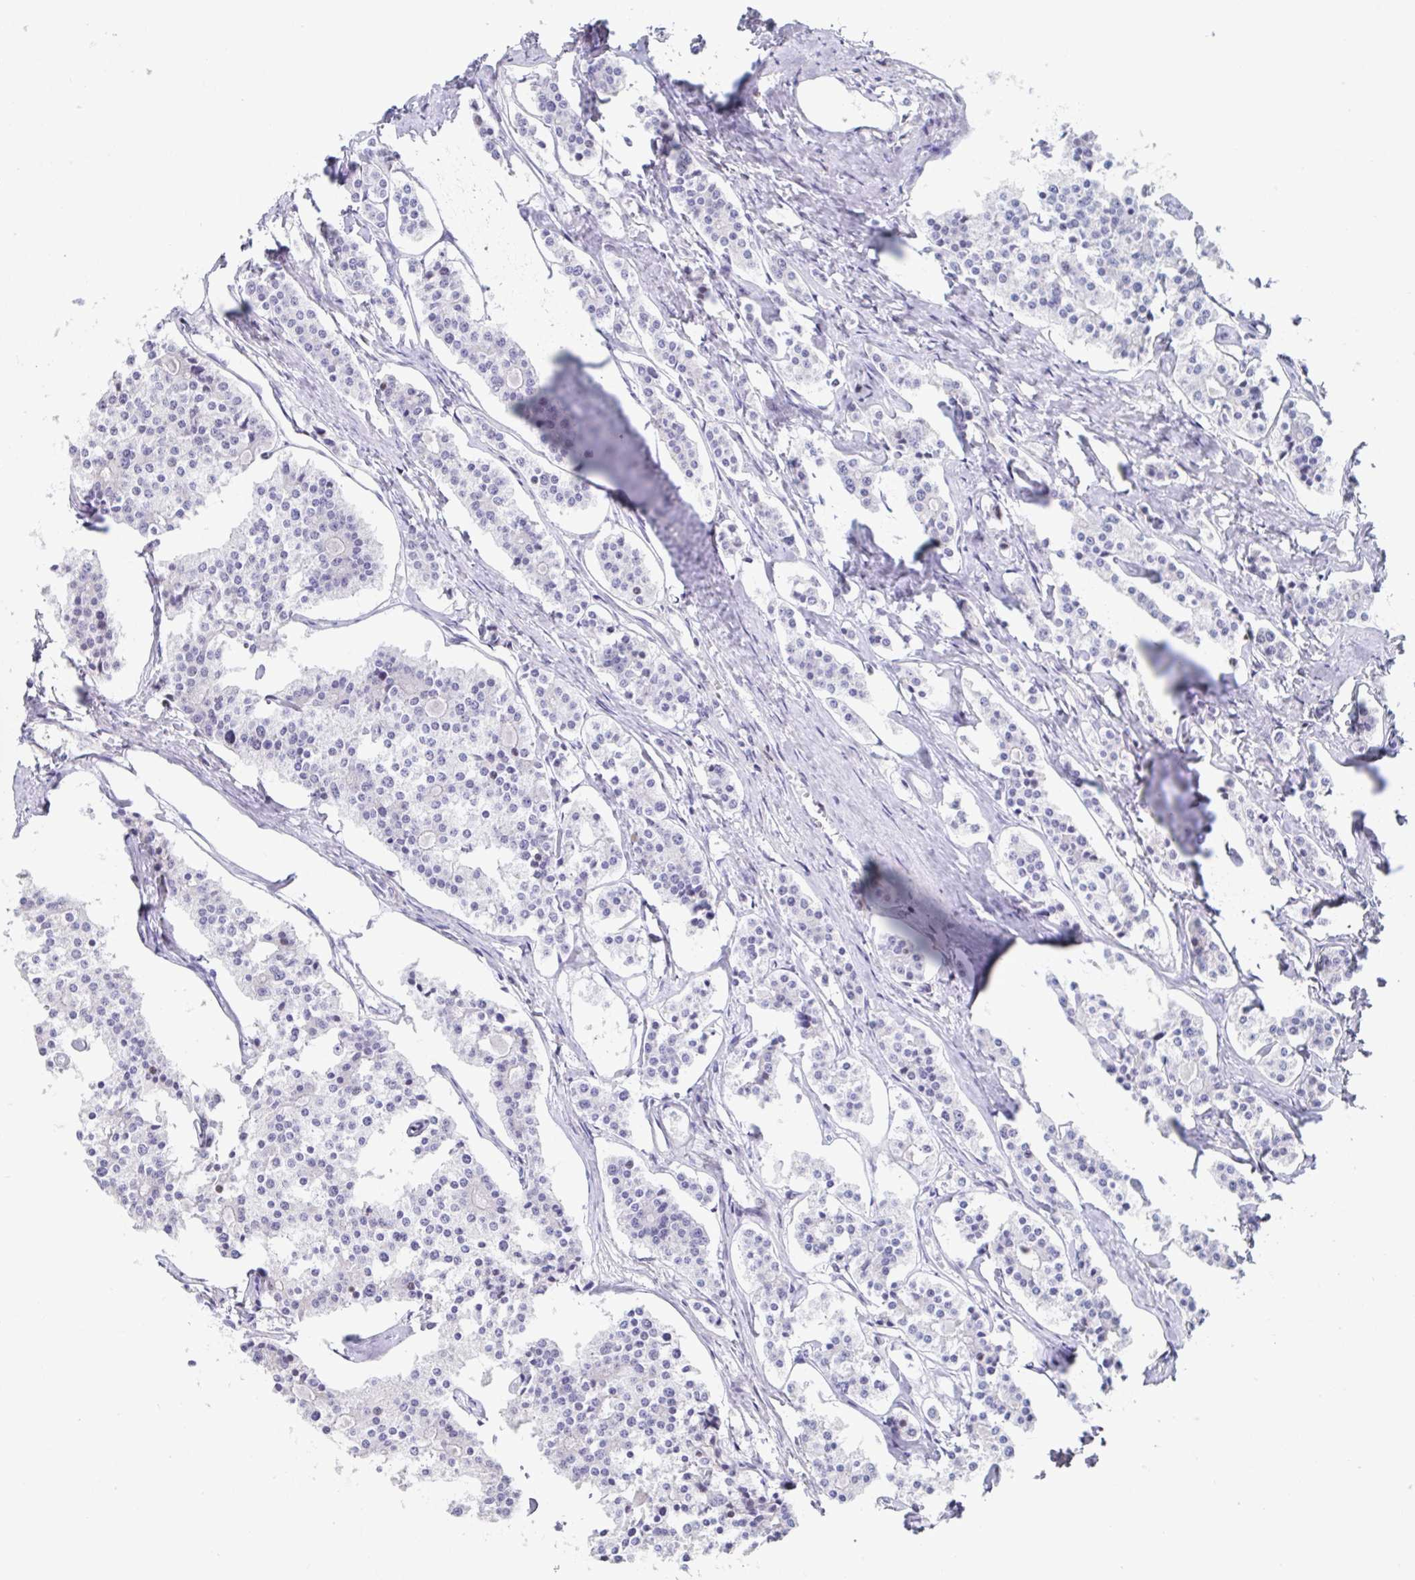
{"staining": {"intensity": "negative", "quantity": "none", "location": "none"}, "tissue": "carcinoid", "cell_type": "Tumor cells", "image_type": "cancer", "snomed": [{"axis": "morphology", "description": "Carcinoid, malignant, NOS"}, {"axis": "topography", "description": "Small intestine"}], "caption": "Immunohistochemical staining of carcinoid exhibits no significant positivity in tumor cells. Brightfield microscopy of immunohistochemistry stained with DAB (brown) and hematoxylin (blue), captured at high magnification.", "gene": "WDR72", "patient": {"sex": "male", "age": 63}}